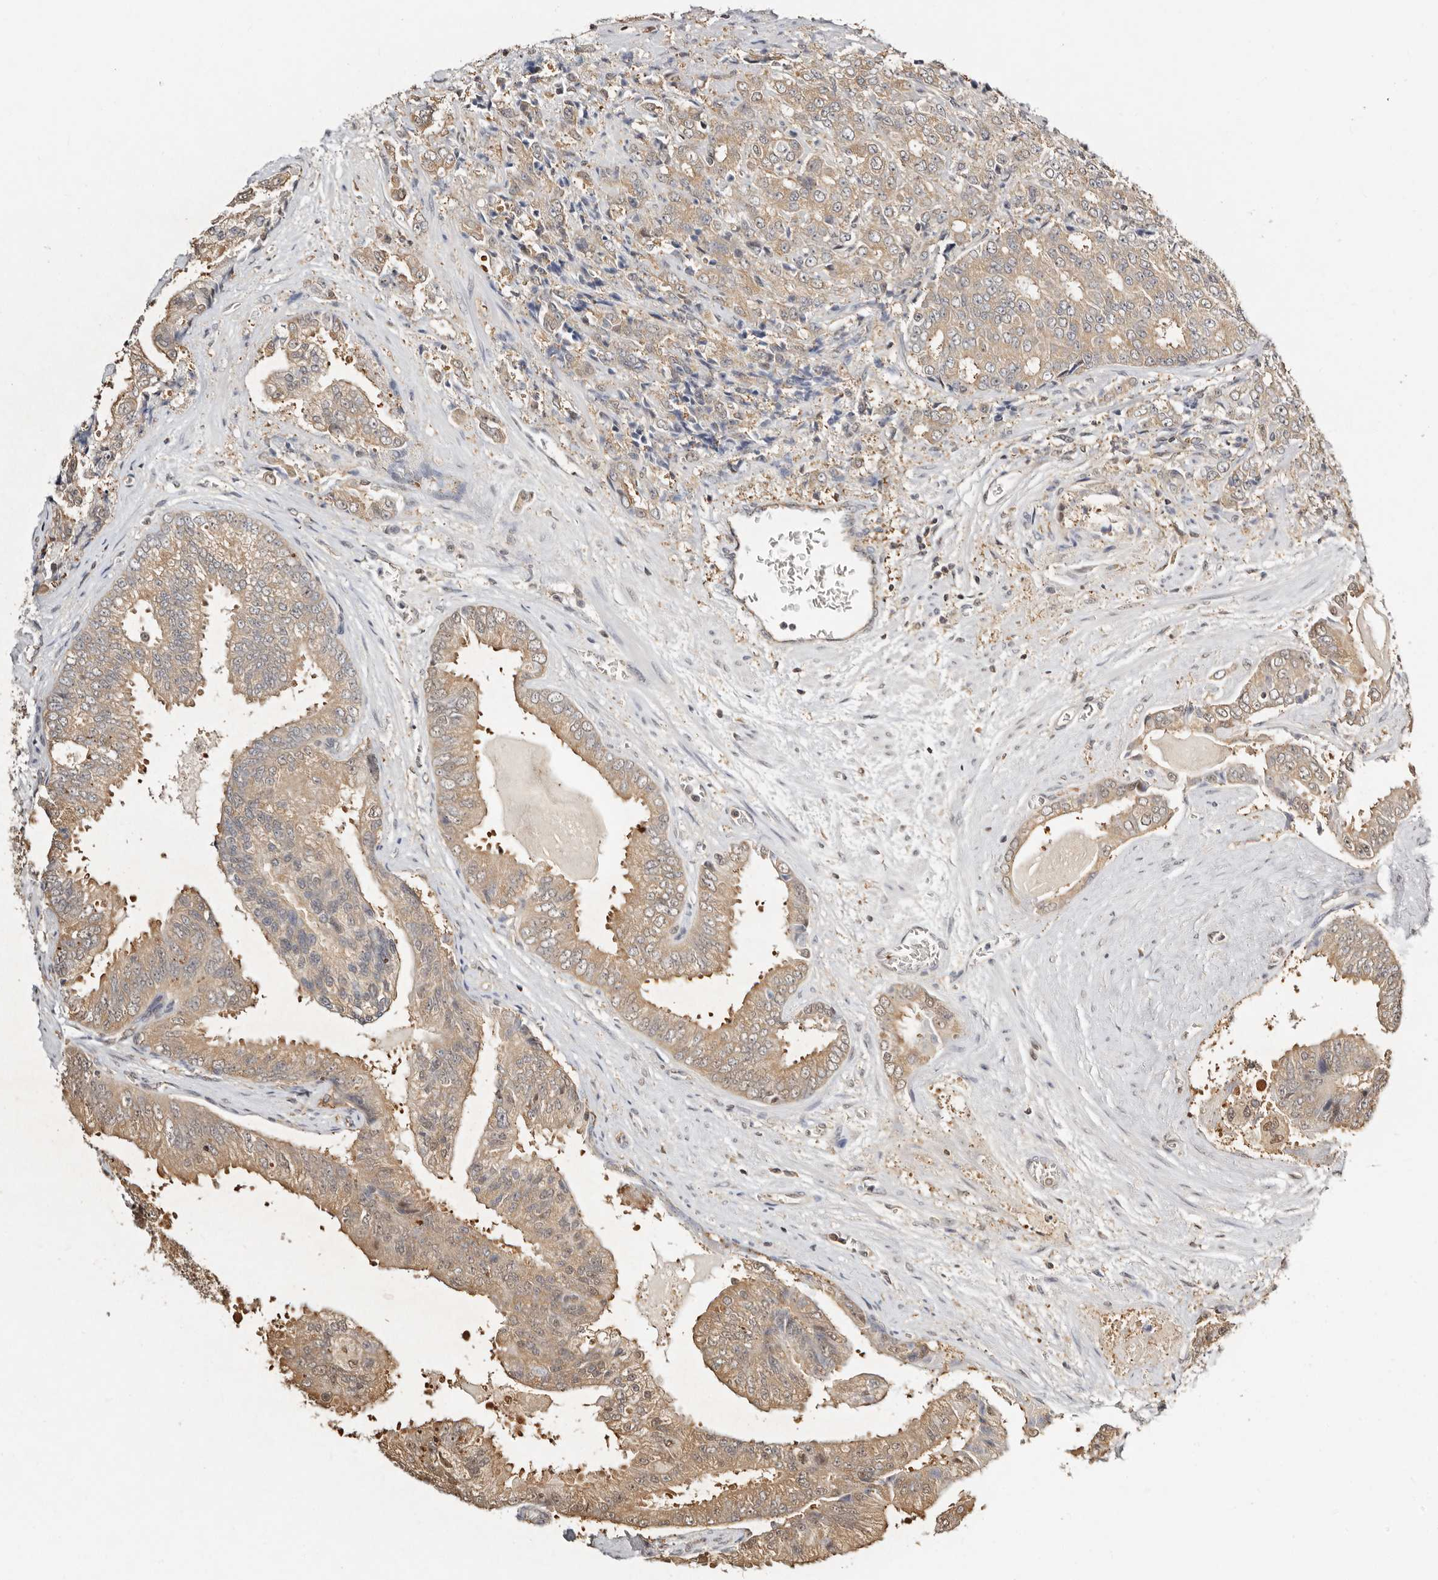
{"staining": {"intensity": "moderate", "quantity": ">75%", "location": "cytoplasmic/membranous"}, "tissue": "prostate cancer", "cell_type": "Tumor cells", "image_type": "cancer", "snomed": [{"axis": "morphology", "description": "Adenocarcinoma, High grade"}, {"axis": "topography", "description": "Prostate"}], "caption": "This is a histology image of immunohistochemistry staining of prostate high-grade adenocarcinoma, which shows moderate positivity in the cytoplasmic/membranous of tumor cells.", "gene": "PSMA5", "patient": {"sex": "male", "age": 58}}